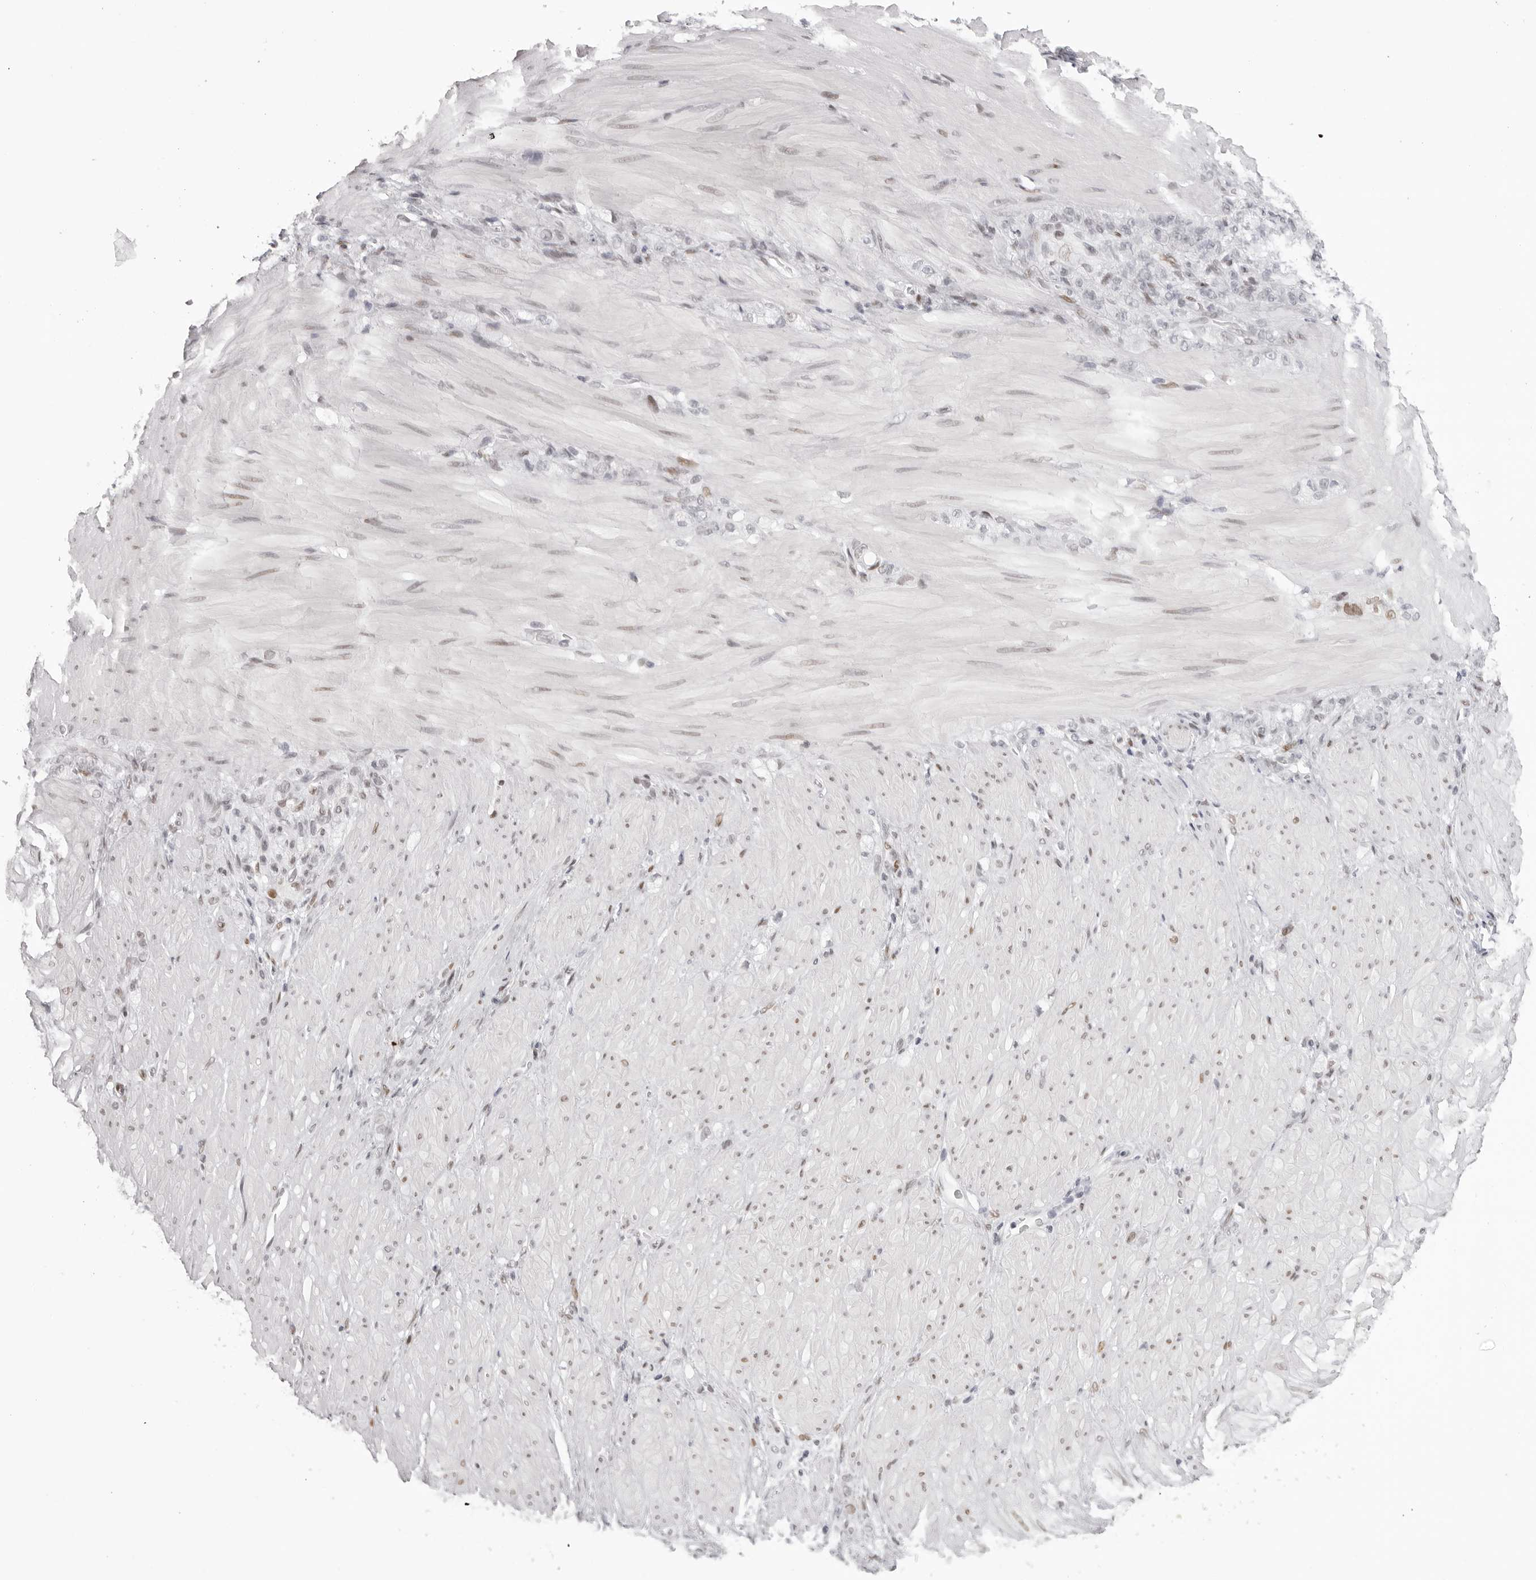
{"staining": {"intensity": "negative", "quantity": "none", "location": "none"}, "tissue": "stomach cancer", "cell_type": "Tumor cells", "image_type": "cancer", "snomed": [{"axis": "morphology", "description": "Normal tissue, NOS"}, {"axis": "morphology", "description": "Adenocarcinoma, NOS"}, {"axis": "topography", "description": "Stomach"}], "caption": "Immunohistochemical staining of human stomach cancer reveals no significant expression in tumor cells. (Brightfield microscopy of DAB IHC at high magnification).", "gene": "MAFK", "patient": {"sex": "male", "age": 82}}